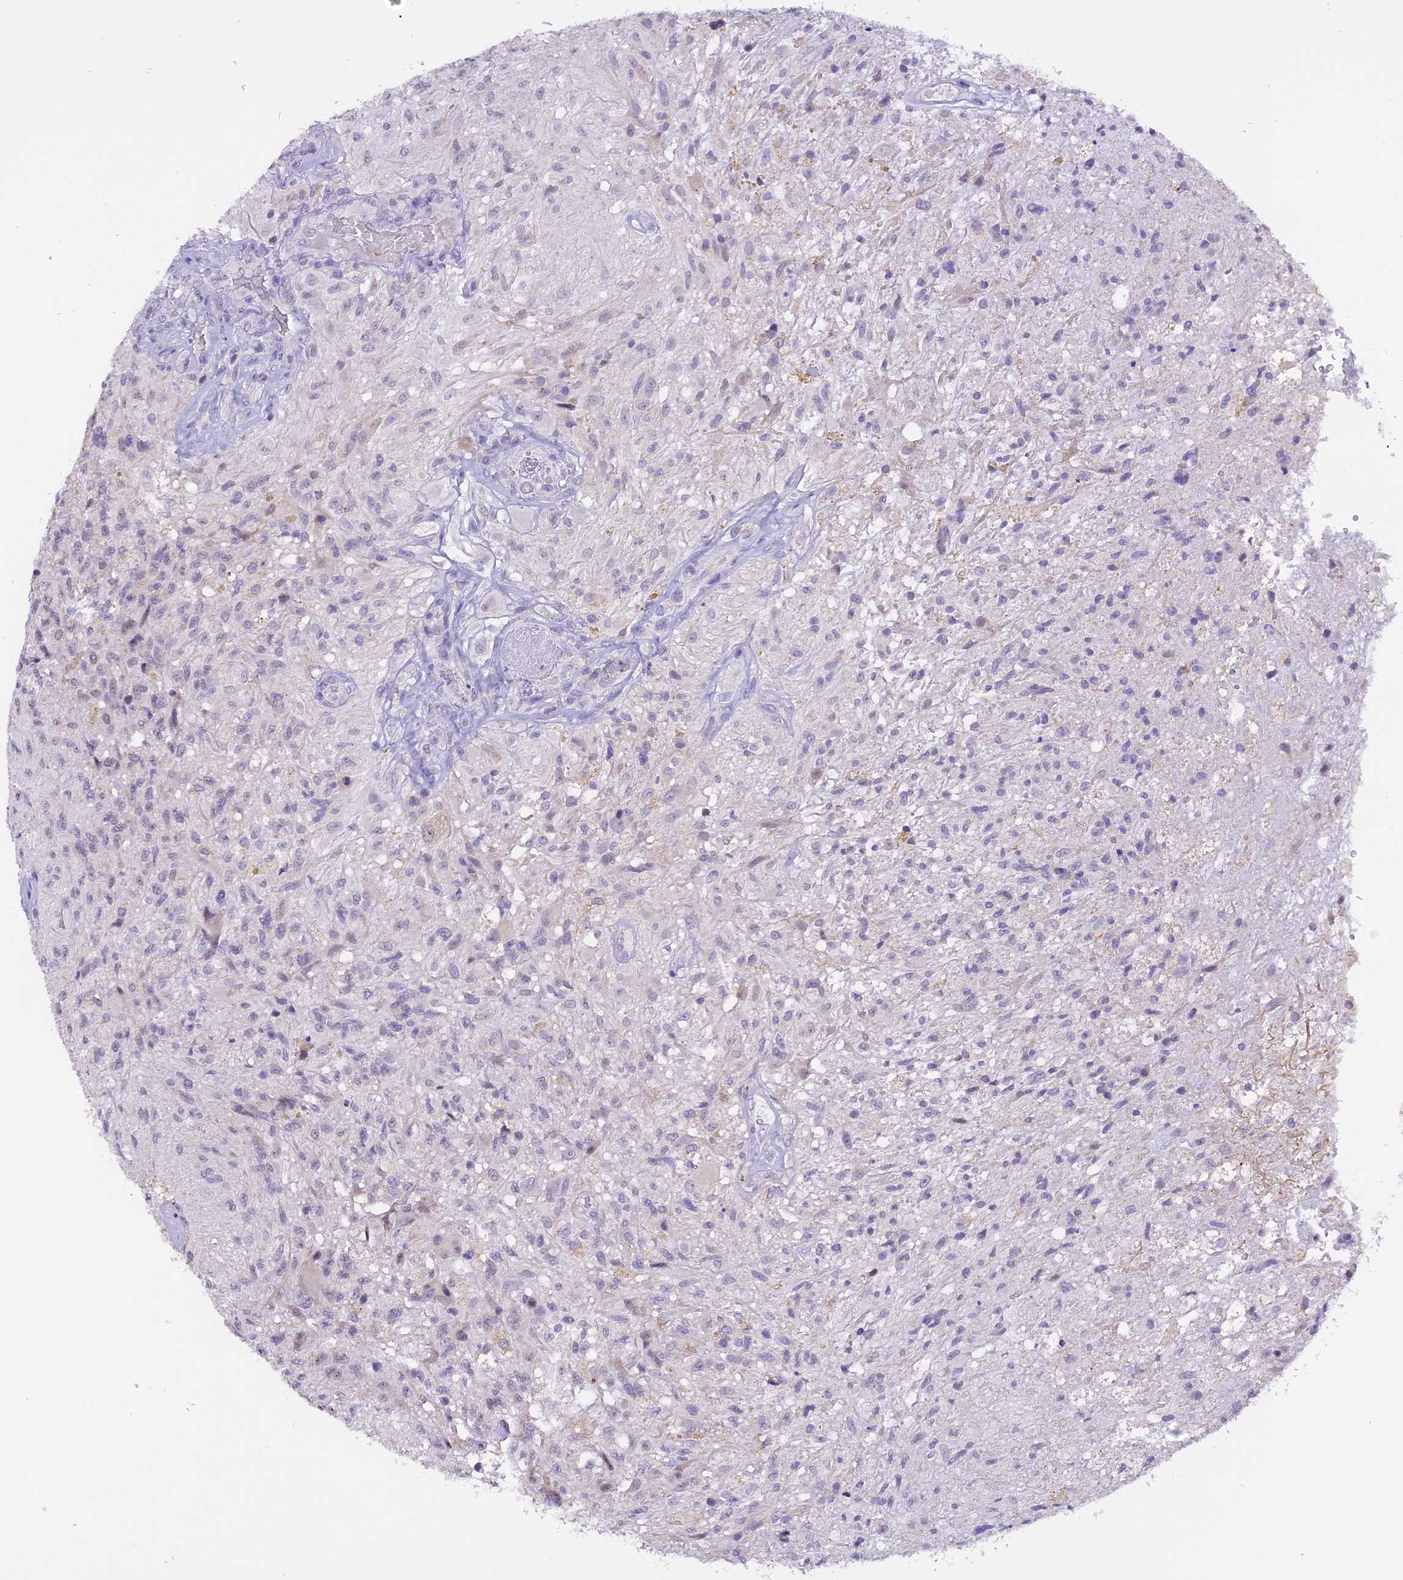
{"staining": {"intensity": "negative", "quantity": "none", "location": "none"}, "tissue": "glioma", "cell_type": "Tumor cells", "image_type": "cancer", "snomed": [{"axis": "morphology", "description": "Glioma, malignant, High grade"}, {"axis": "topography", "description": "Brain"}], "caption": "Immunohistochemical staining of human malignant glioma (high-grade) shows no significant positivity in tumor cells. (Brightfield microscopy of DAB (3,3'-diaminobenzidine) IHC at high magnification).", "gene": "AHSP", "patient": {"sex": "male", "age": 56}}